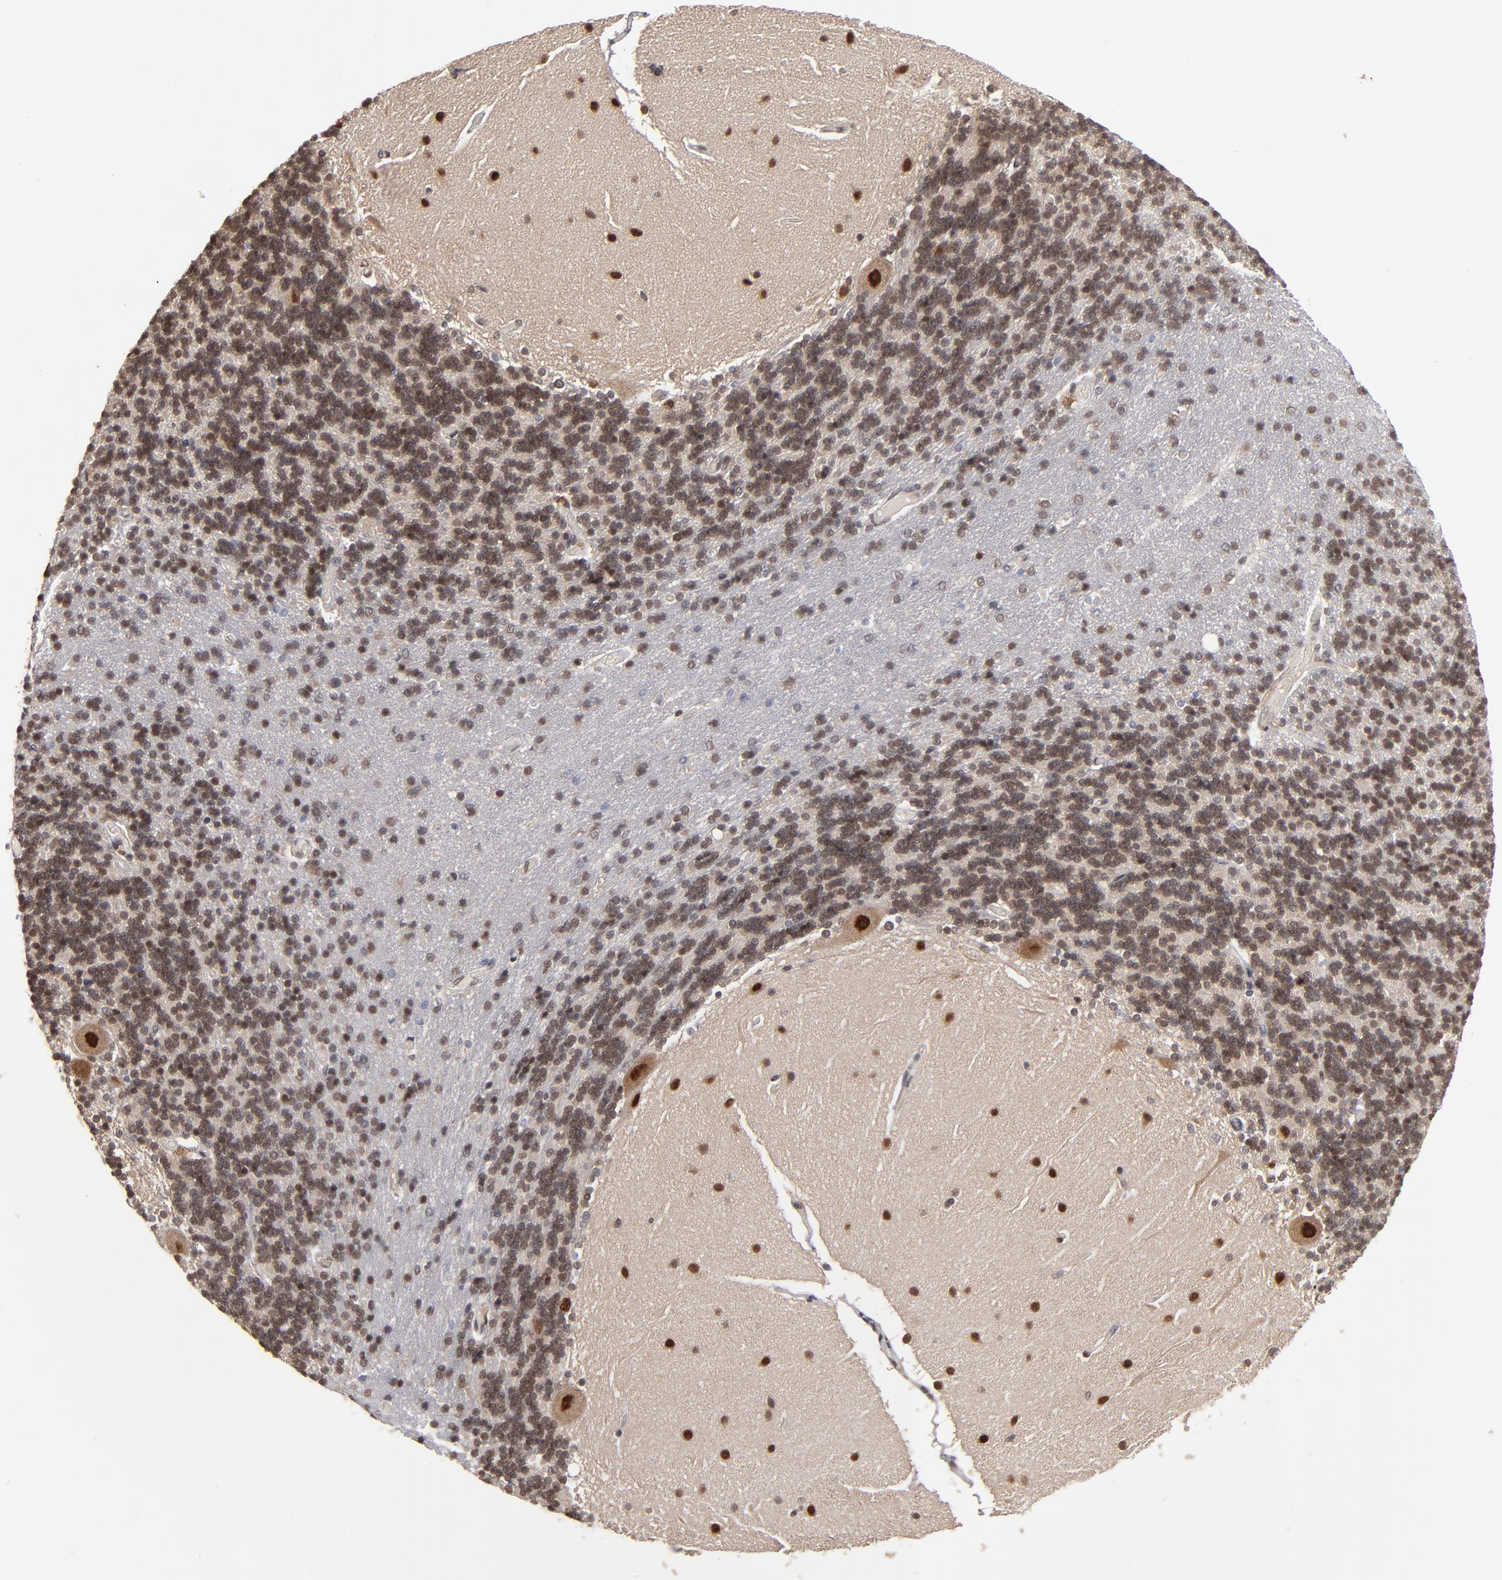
{"staining": {"intensity": "moderate", "quantity": ">75%", "location": "nuclear"}, "tissue": "cerebellum", "cell_type": "Cells in granular layer", "image_type": "normal", "snomed": [{"axis": "morphology", "description": "Normal tissue, NOS"}, {"axis": "topography", "description": "Cerebellum"}], "caption": "Protein analysis of normal cerebellum shows moderate nuclear positivity in approximately >75% of cells in granular layer. The staining was performed using DAB (3,3'-diaminobenzidine) to visualize the protein expression in brown, while the nuclei were stained in blue with hematoxylin (Magnification: 20x).", "gene": "HUWE1", "patient": {"sex": "female", "age": 54}}